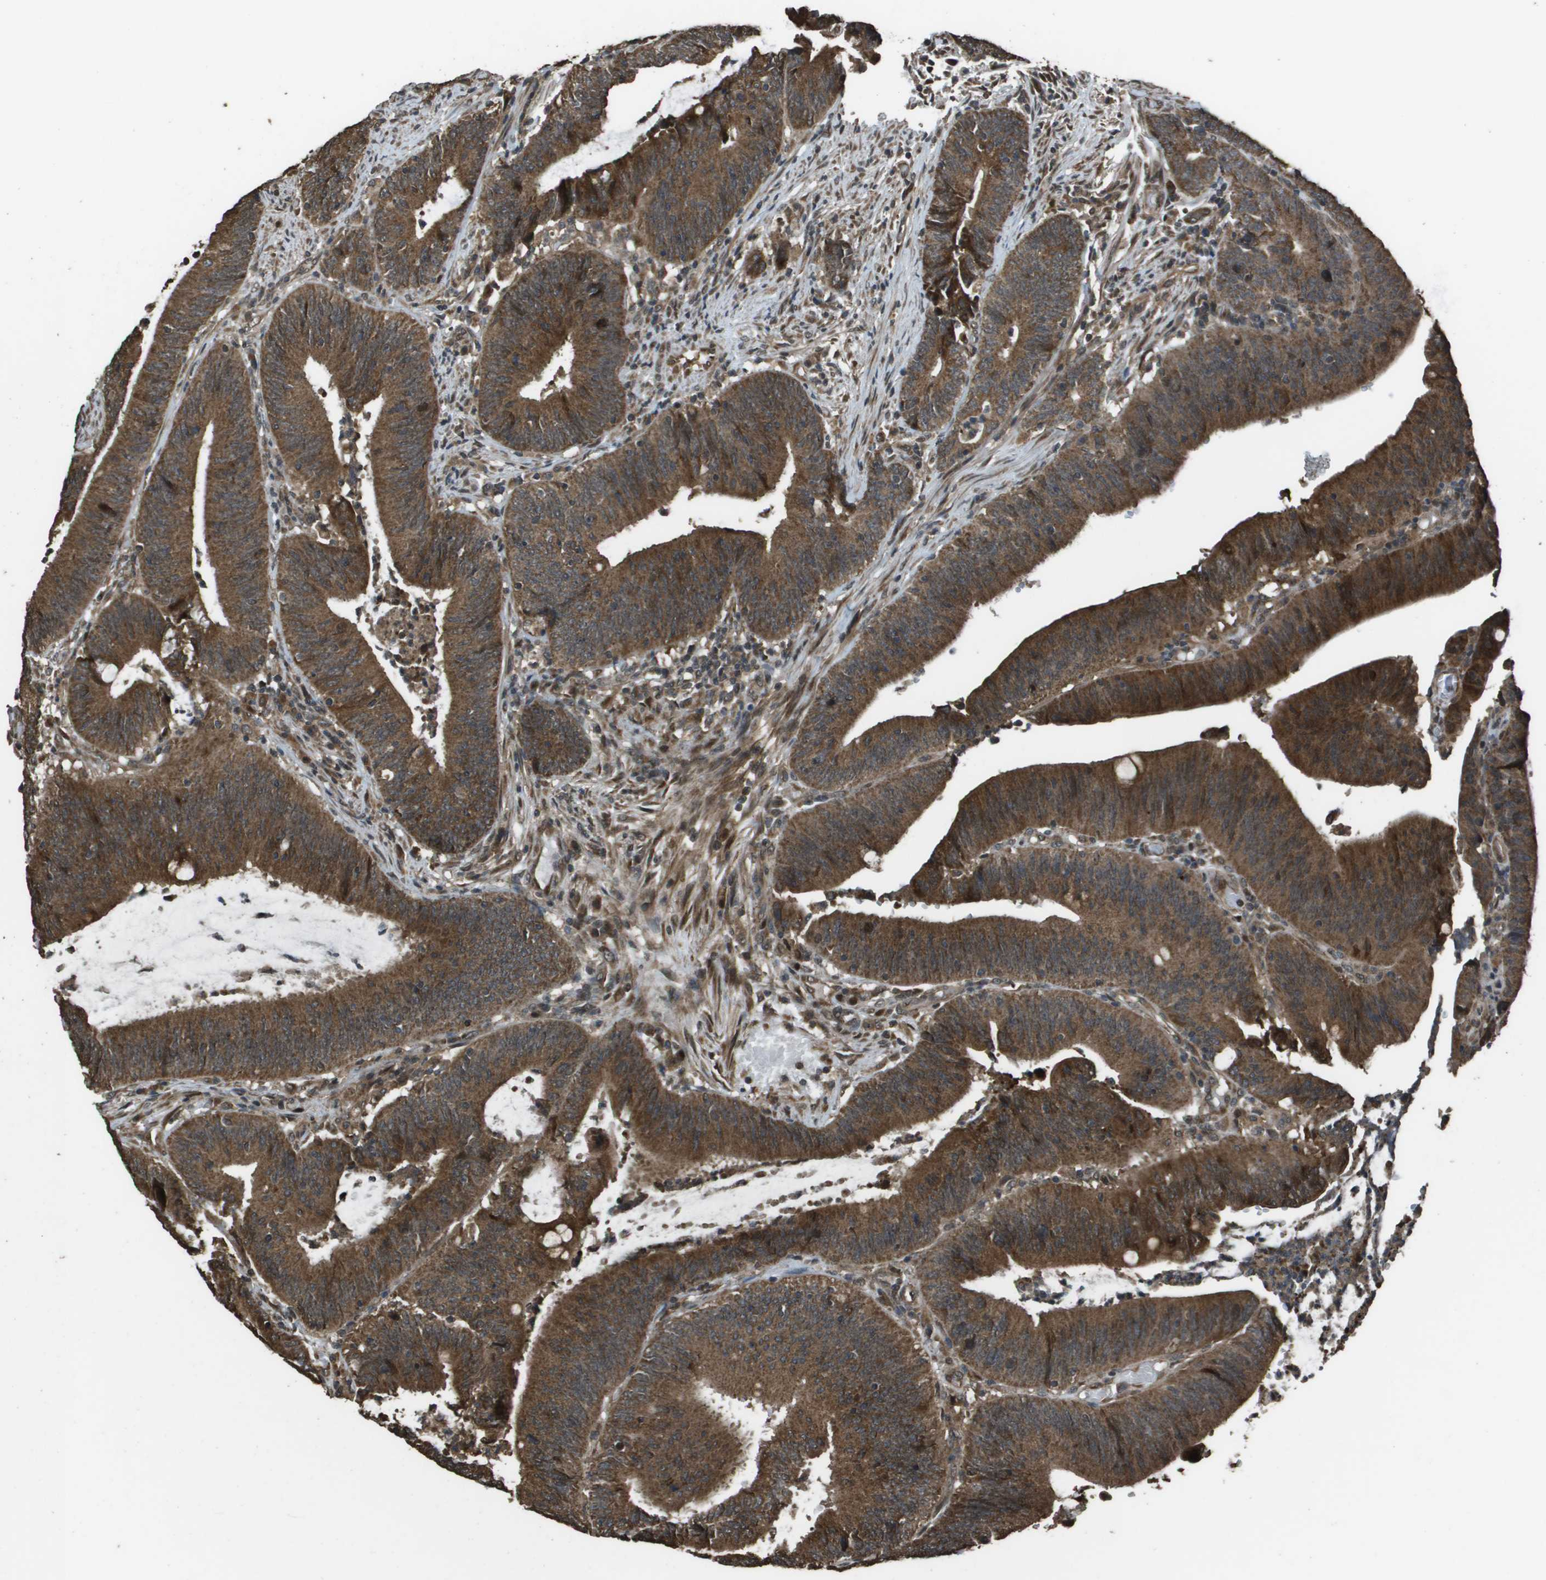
{"staining": {"intensity": "strong", "quantity": ">75%", "location": "cytoplasmic/membranous"}, "tissue": "colorectal cancer", "cell_type": "Tumor cells", "image_type": "cancer", "snomed": [{"axis": "morphology", "description": "Normal tissue, NOS"}, {"axis": "morphology", "description": "Adenocarcinoma, NOS"}, {"axis": "topography", "description": "Rectum"}], "caption": "Immunohistochemistry staining of colorectal cancer (adenocarcinoma), which displays high levels of strong cytoplasmic/membranous positivity in approximately >75% of tumor cells indicating strong cytoplasmic/membranous protein positivity. The staining was performed using DAB (brown) for protein detection and nuclei were counterstained in hematoxylin (blue).", "gene": "FIG4", "patient": {"sex": "female", "age": 66}}